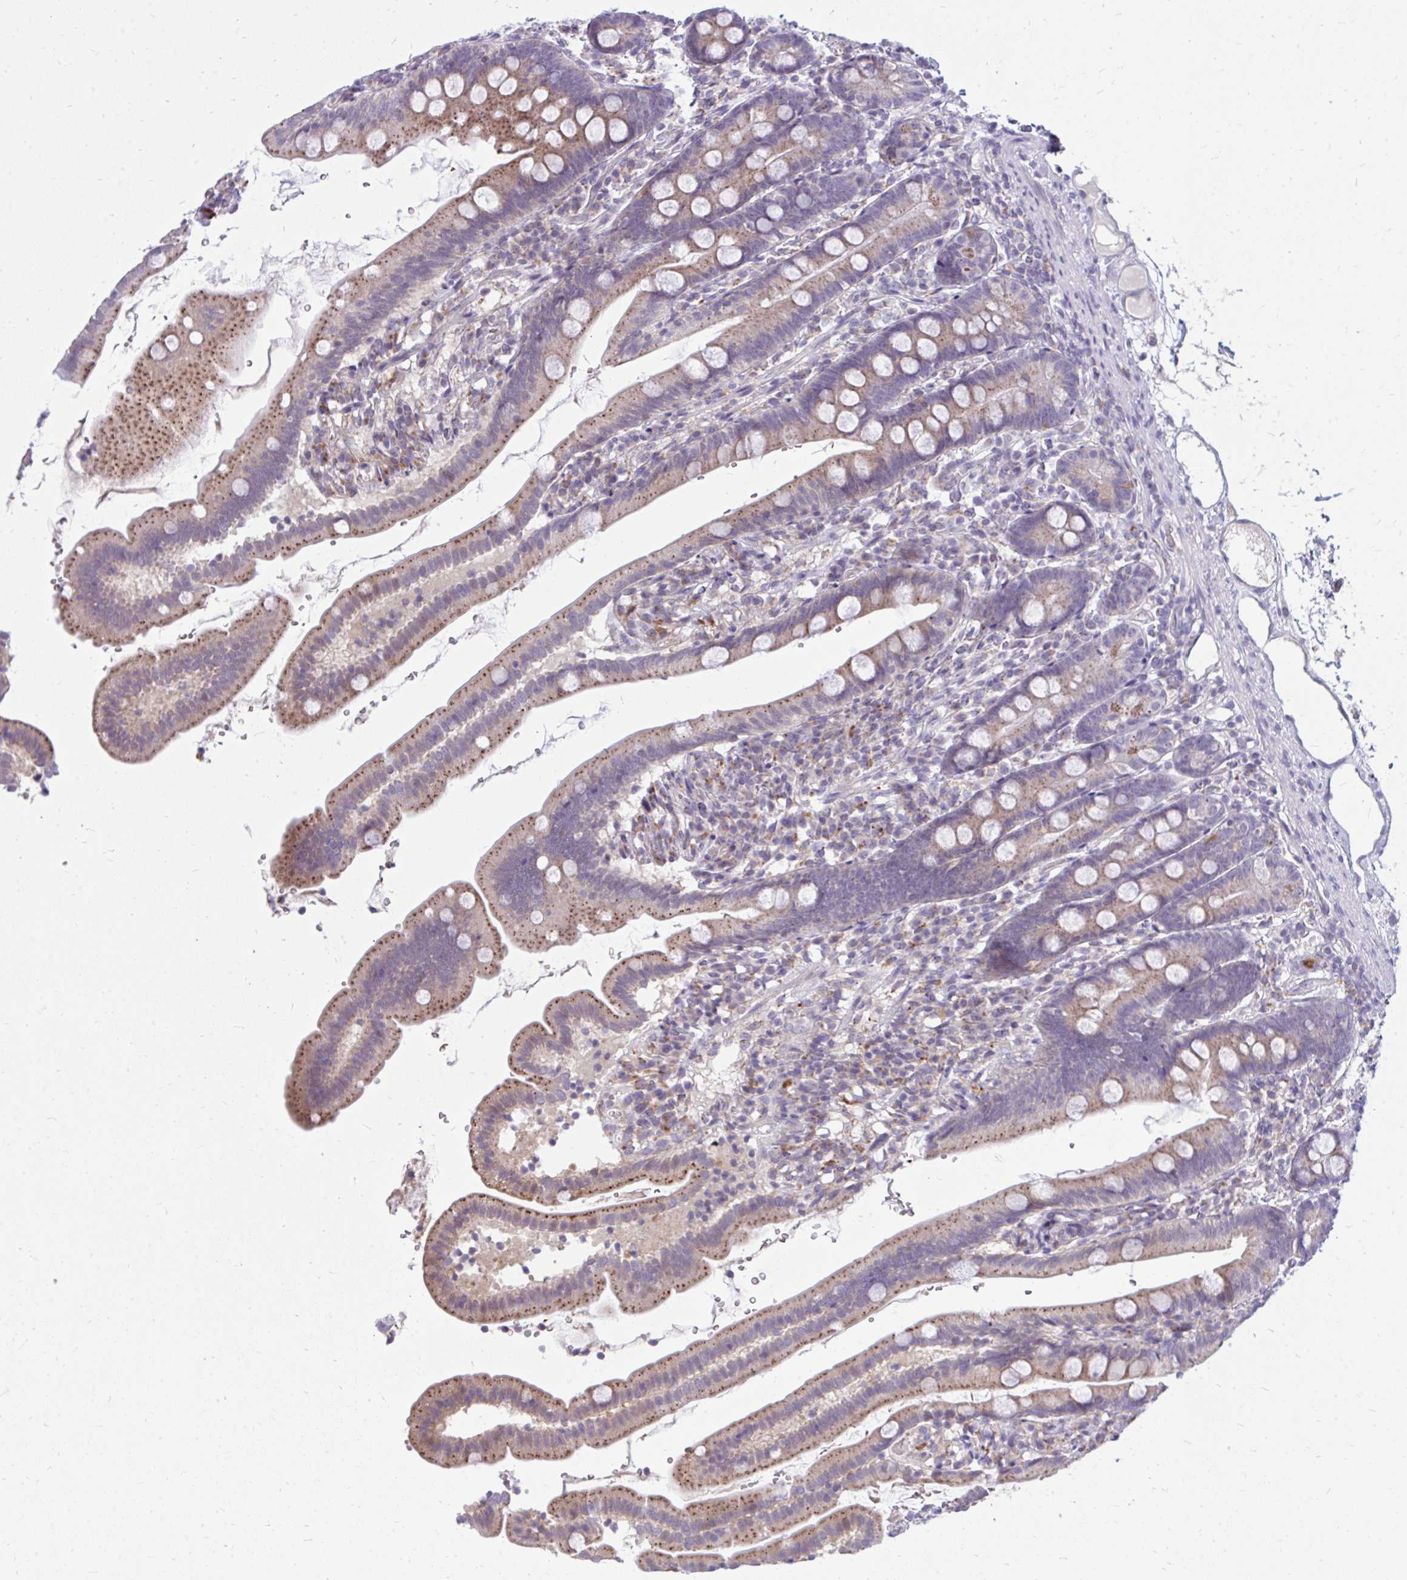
{"staining": {"intensity": "moderate", "quantity": "25%-75%", "location": "cytoplasmic/membranous"}, "tissue": "duodenum", "cell_type": "Glandular cells", "image_type": "normal", "snomed": [{"axis": "morphology", "description": "Normal tissue, NOS"}, {"axis": "topography", "description": "Duodenum"}], "caption": "High-power microscopy captured an IHC image of unremarkable duodenum, revealing moderate cytoplasmic/membranous positivity in approximately 25%-75% of glandular cells. The protein of interest is shown in brown color, while the nuclei are stained blue.", "gene": "ZSCAN25", "patient": {"sex": "female", "age": 67}}